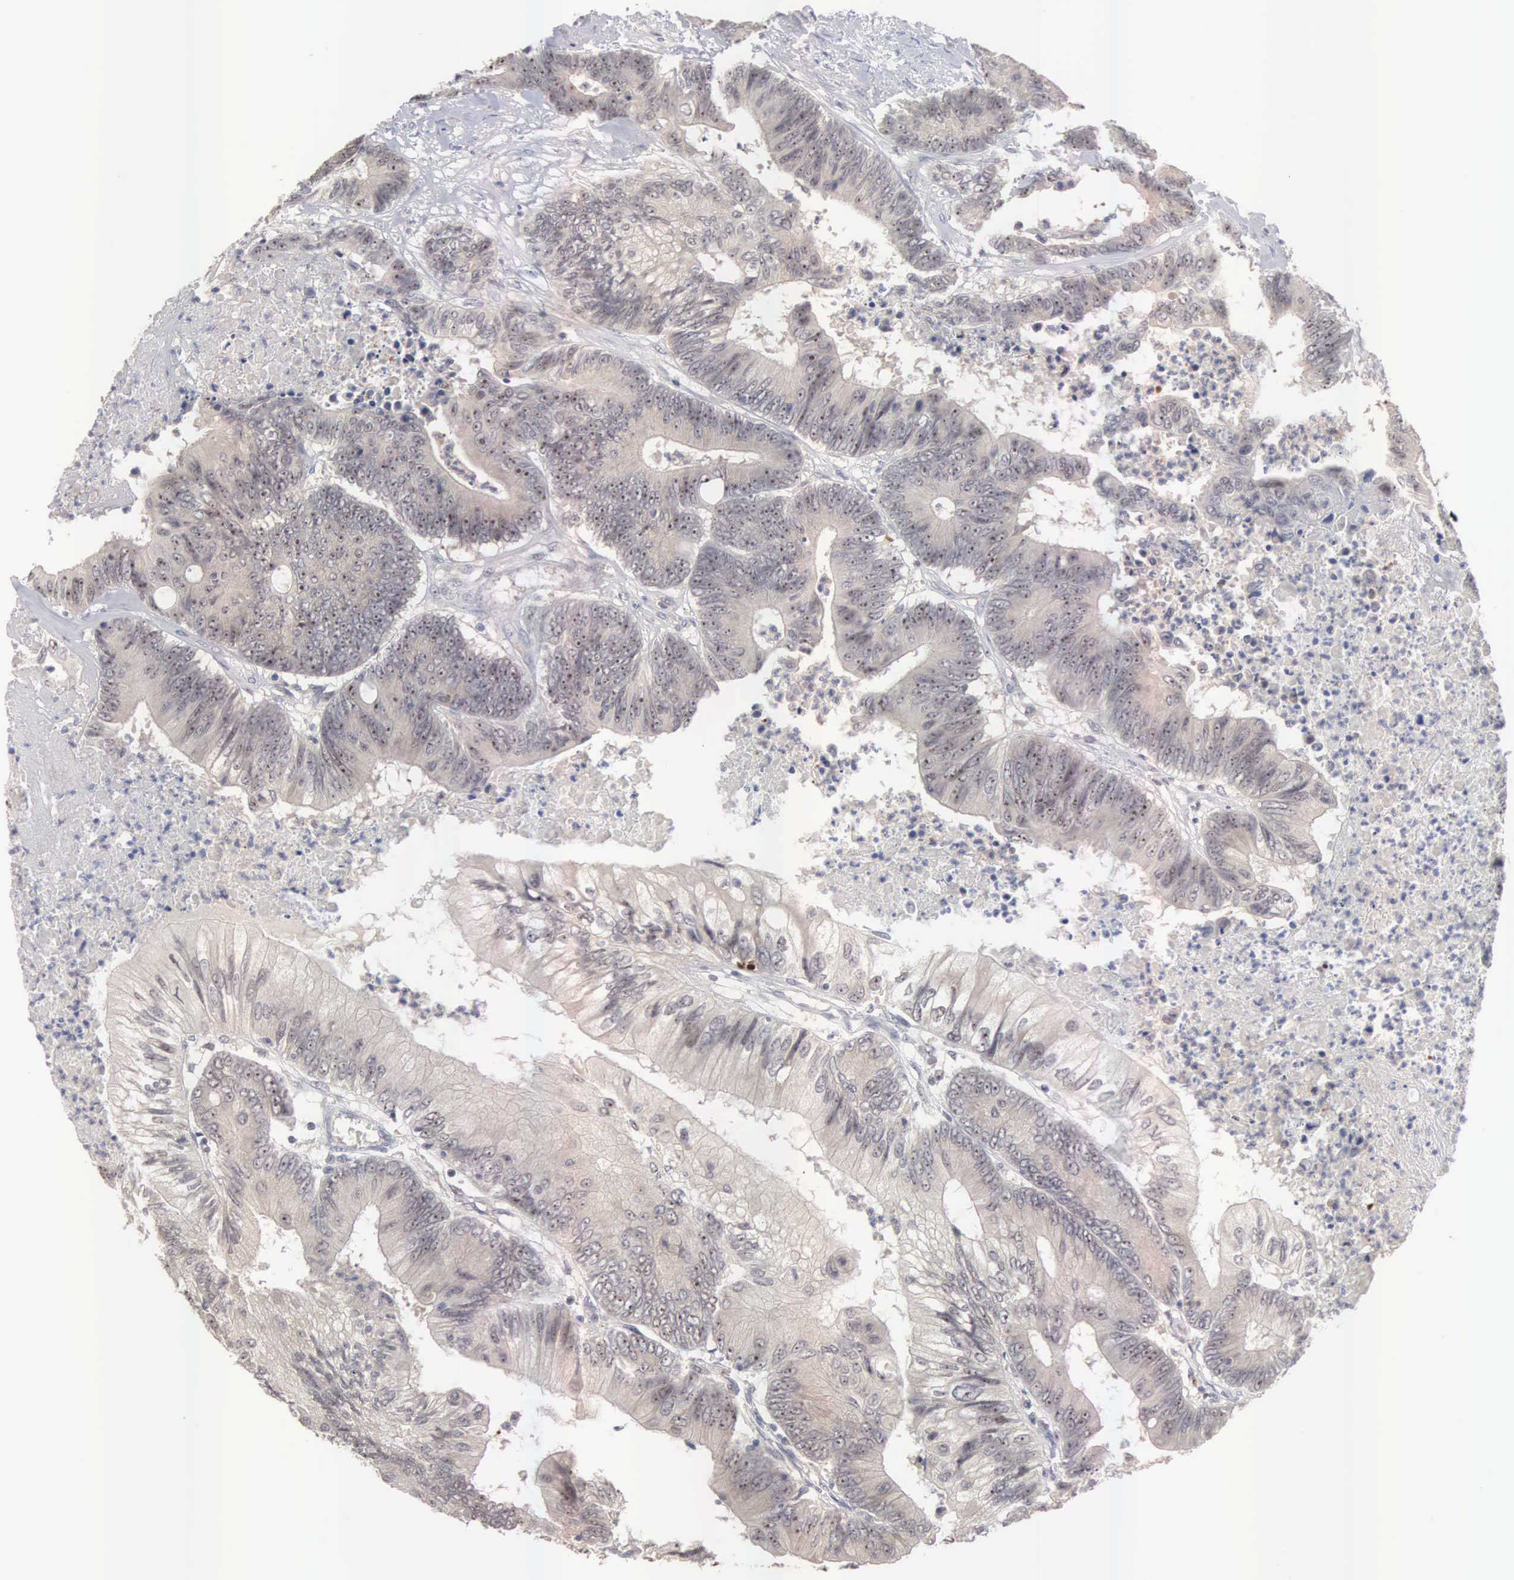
{"staining": {"intensity": "weak", "quantity": ">75%", "location": "cytoplasmic/membranous"}, "tissue": "colorectal cancer", "cell_type": "Tumor cells", "image_type": "cancer", "snomed": [{"axis": "morphology", "description": "Adenocarcinoma, NOS"}, {"axis": "topography", "description": "Colon"}], "caption": "Adenocarcinoma (colorectal) stained with IHC exhibits weak cytoplasmic/membranous staining in about >75% of tumor cells. (DAB (3,3'-diaminobenzidine) IHC, brown staining for protein, blue staining for nuclei).", "gene": "ACOT4", "patient": {"sex": "male", "age": 65}}